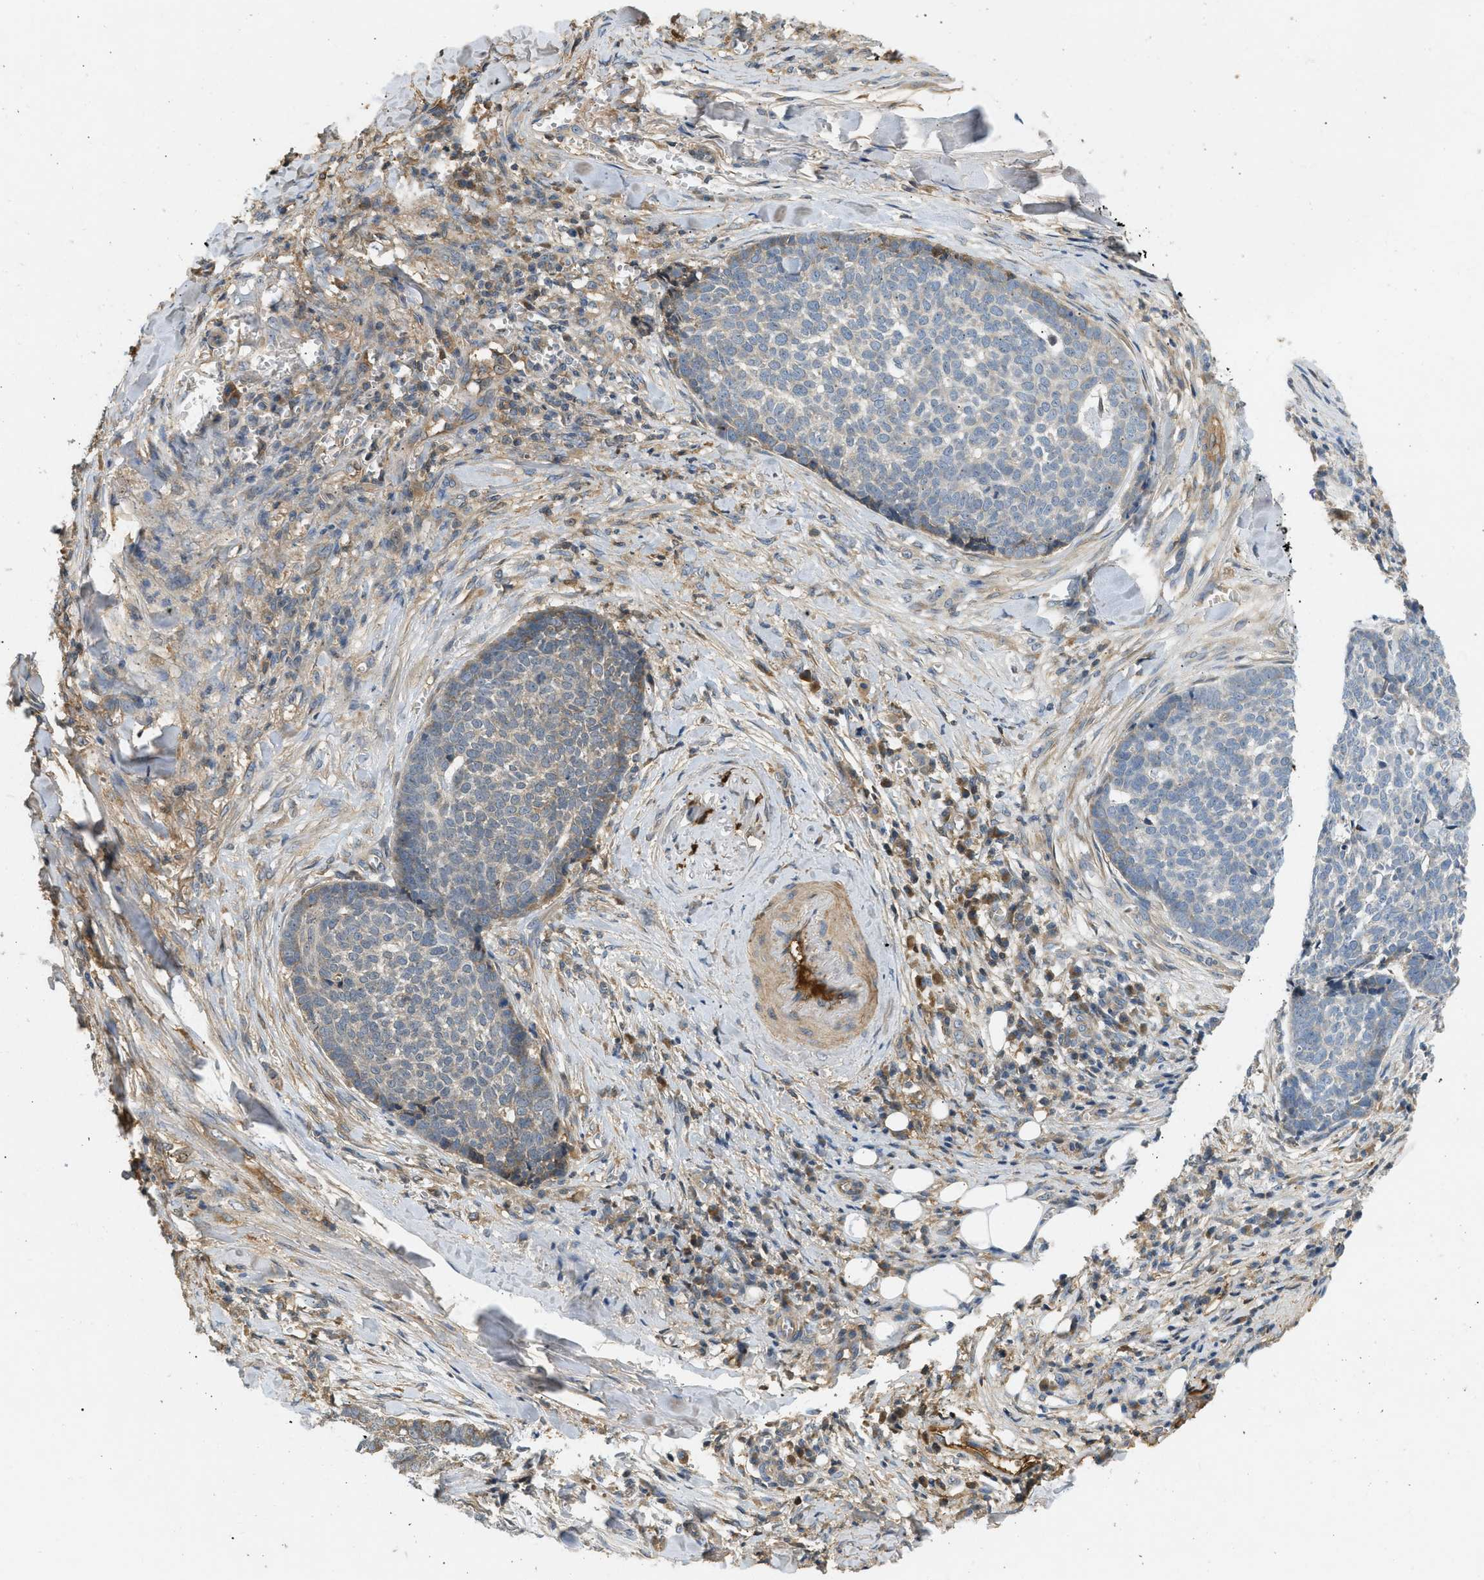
{"staining": {"intensity": "weak", "quantity": "<25%", "location": "cytoplasmic/membranous"}, "tissue": "skin cancer", "cell_type": "Tumor cells", "image_type": "cancer", "snomed": [{"axis": "morphology", "description": "Basal cell carcinoma"}, {"axis": "topography", "description": "Skin"}], "caption": "Protein analysis of skin basal cell carcinoma displays no significant expression in tumor cells.", "gene": "F8", "patient": {"sex": "male", "age": 84}}